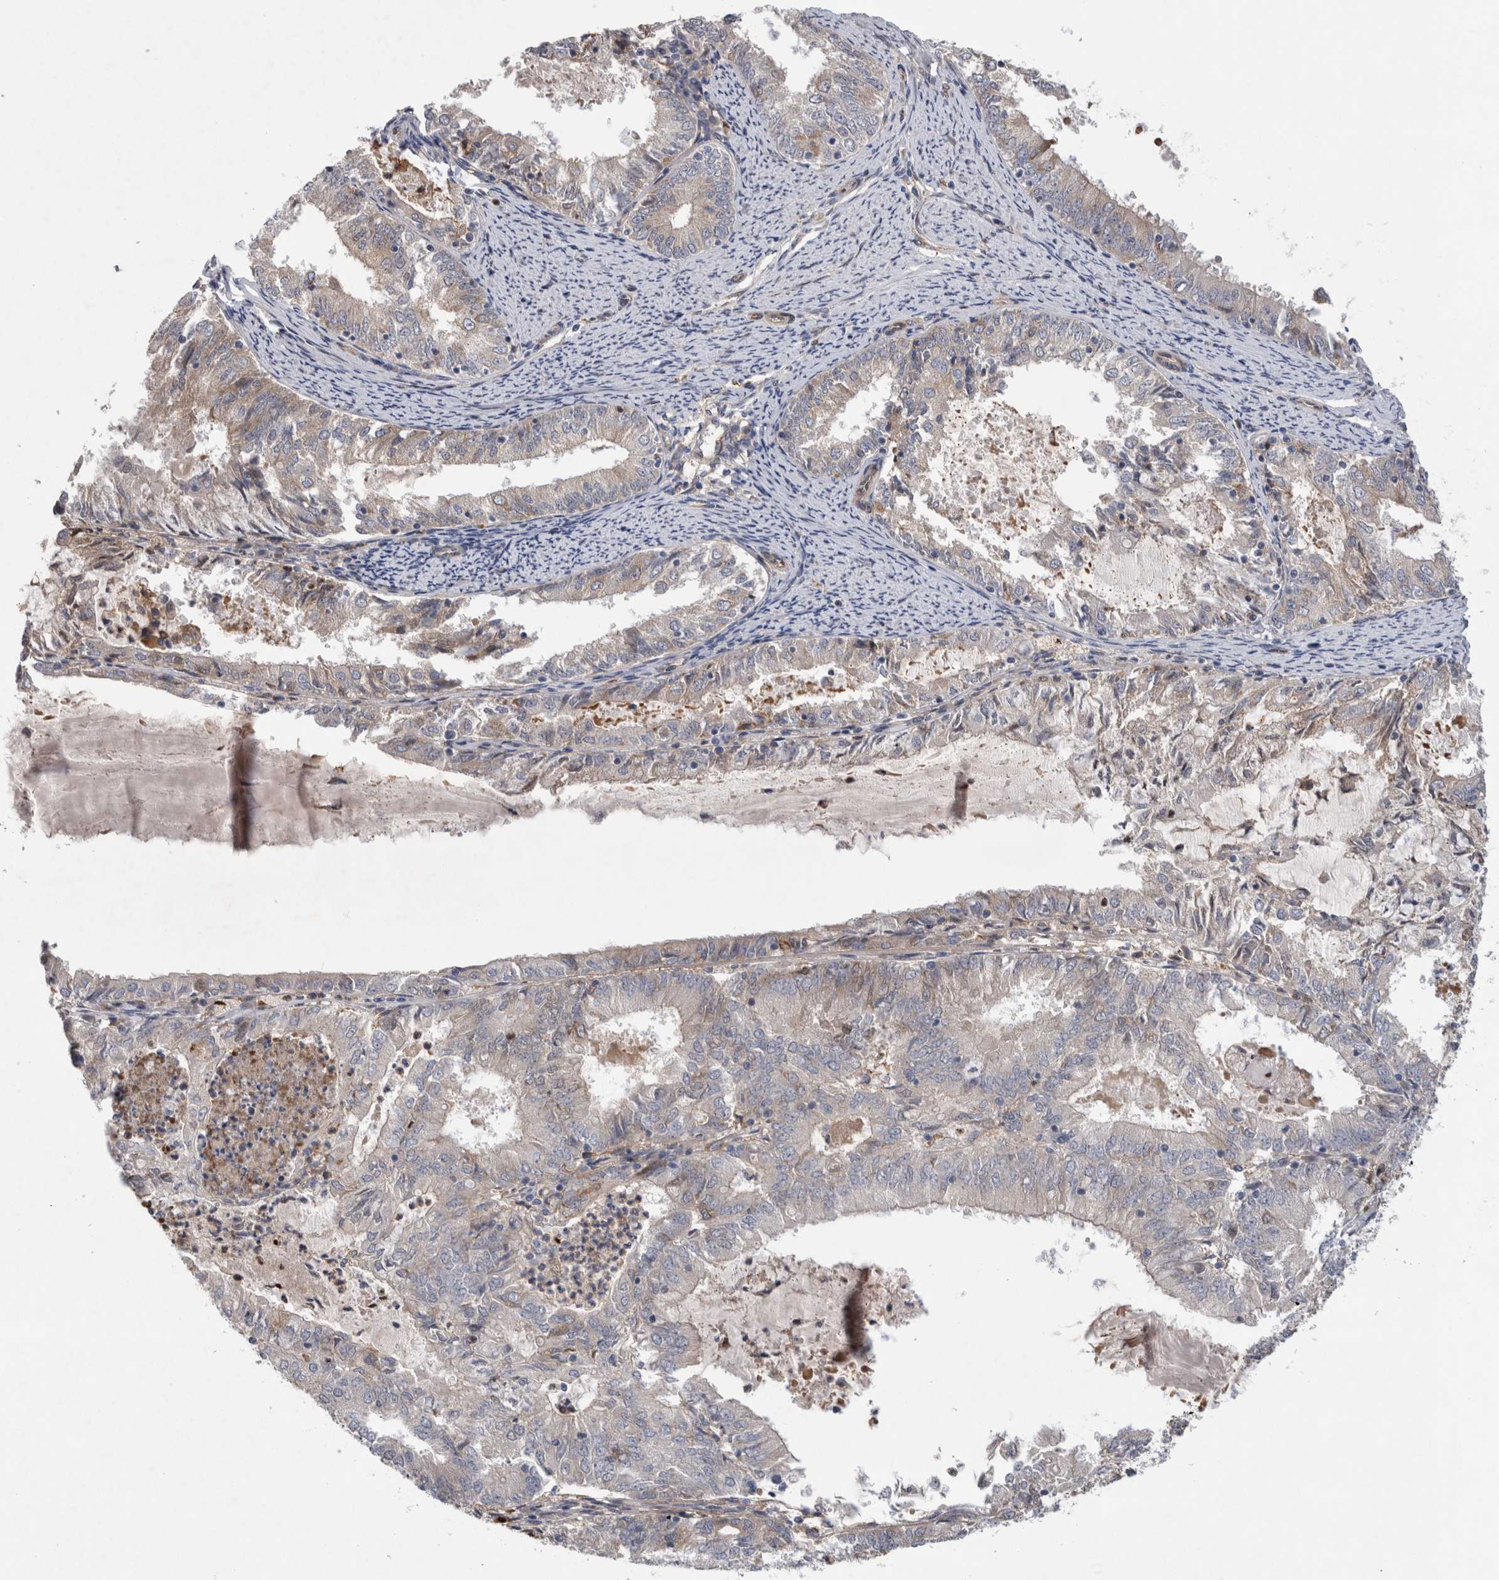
{"staining": {"intensity": "weak", "quantity": "<25%", "location": "cytoplasmic/membranous"}, "tissue": "endometrial cancer", "cell_type": "Tumor cells", "image_type": "cancer", "snomed": [{"axis": "morphology", "description": "Adenocarcinoma, NOS"}, {"axis": "topography", "description": "Endometrium"}], "caption": "This image is of endometrial cancer (adenocarcinoma) stained with immunohistochemistry (IHC) to label a protein in brown with the nuclei are counter-stained blue. There is no expression in tumor cells. Brightfield microscopy of immunohistochemistry stained with DAB (brown) and hematoxylin (blue), captured at high magnification.", "gene": "ANKFY1", "patient": {"sex": "female", "age": 57}}